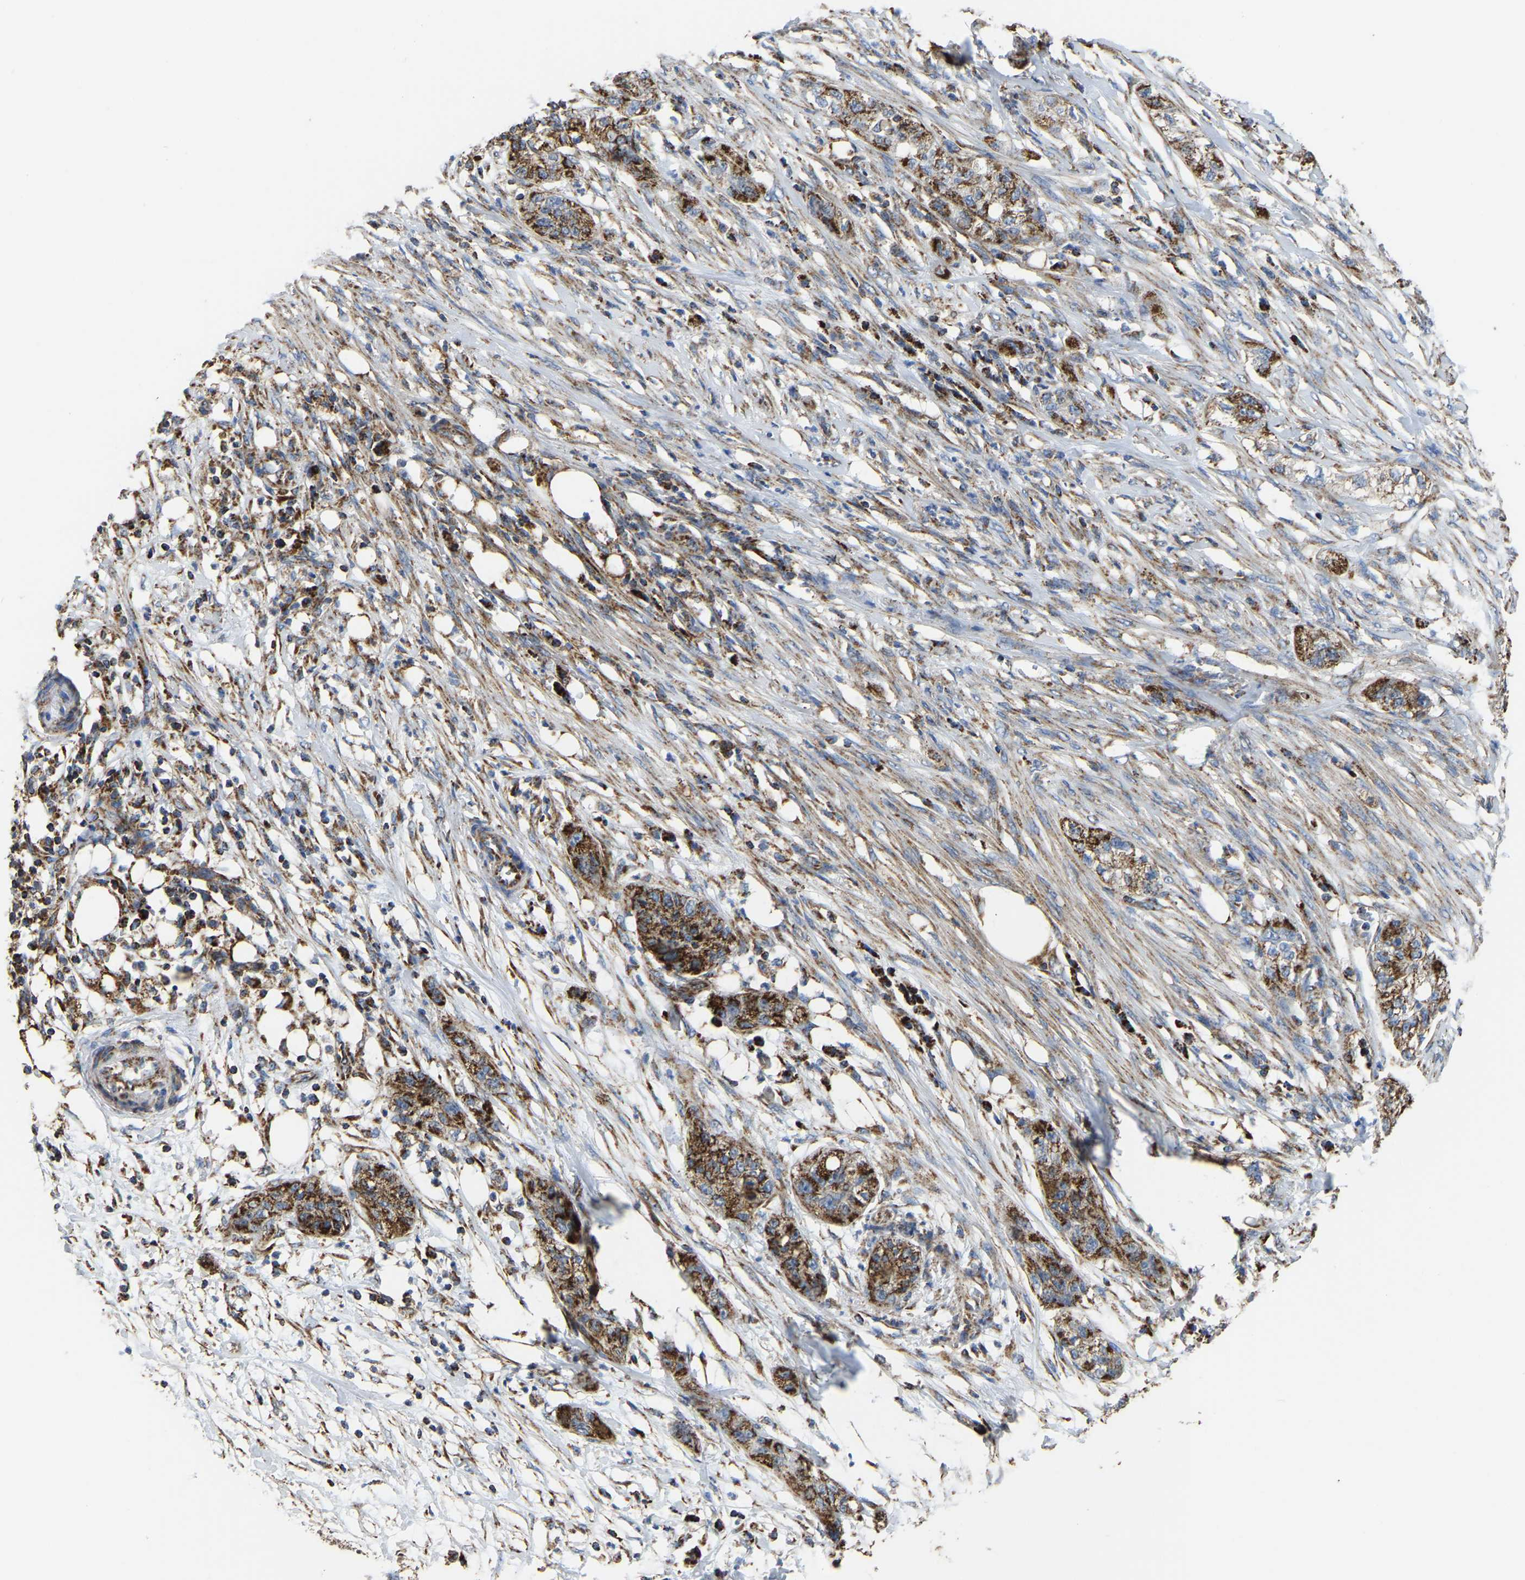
{"staining": {"intensity": "strong", "quantity": ">75%", "location": "cytoplasmic/membranous"}, "tissue": "pancreatic cancer", "cell_type": "Tumor cells", "image_type": "cancer", "snomed": [{"axis": "morphology", "description": "Adenocarcinoma, NOS"}, {"axis": "topography", "description": "Pancreas"}], "caption": "This image exhibits adenocarcinoma (pancreatic) stained with immunohistochemistry (IHC) to label a protein in brown. The cytoplasmic/membranous of tumor cells show strong positivity for the protein. Nuclei are counter-stained blue.", "gene": "ETFA", "patient": {"sex": "female", "age": 78}}